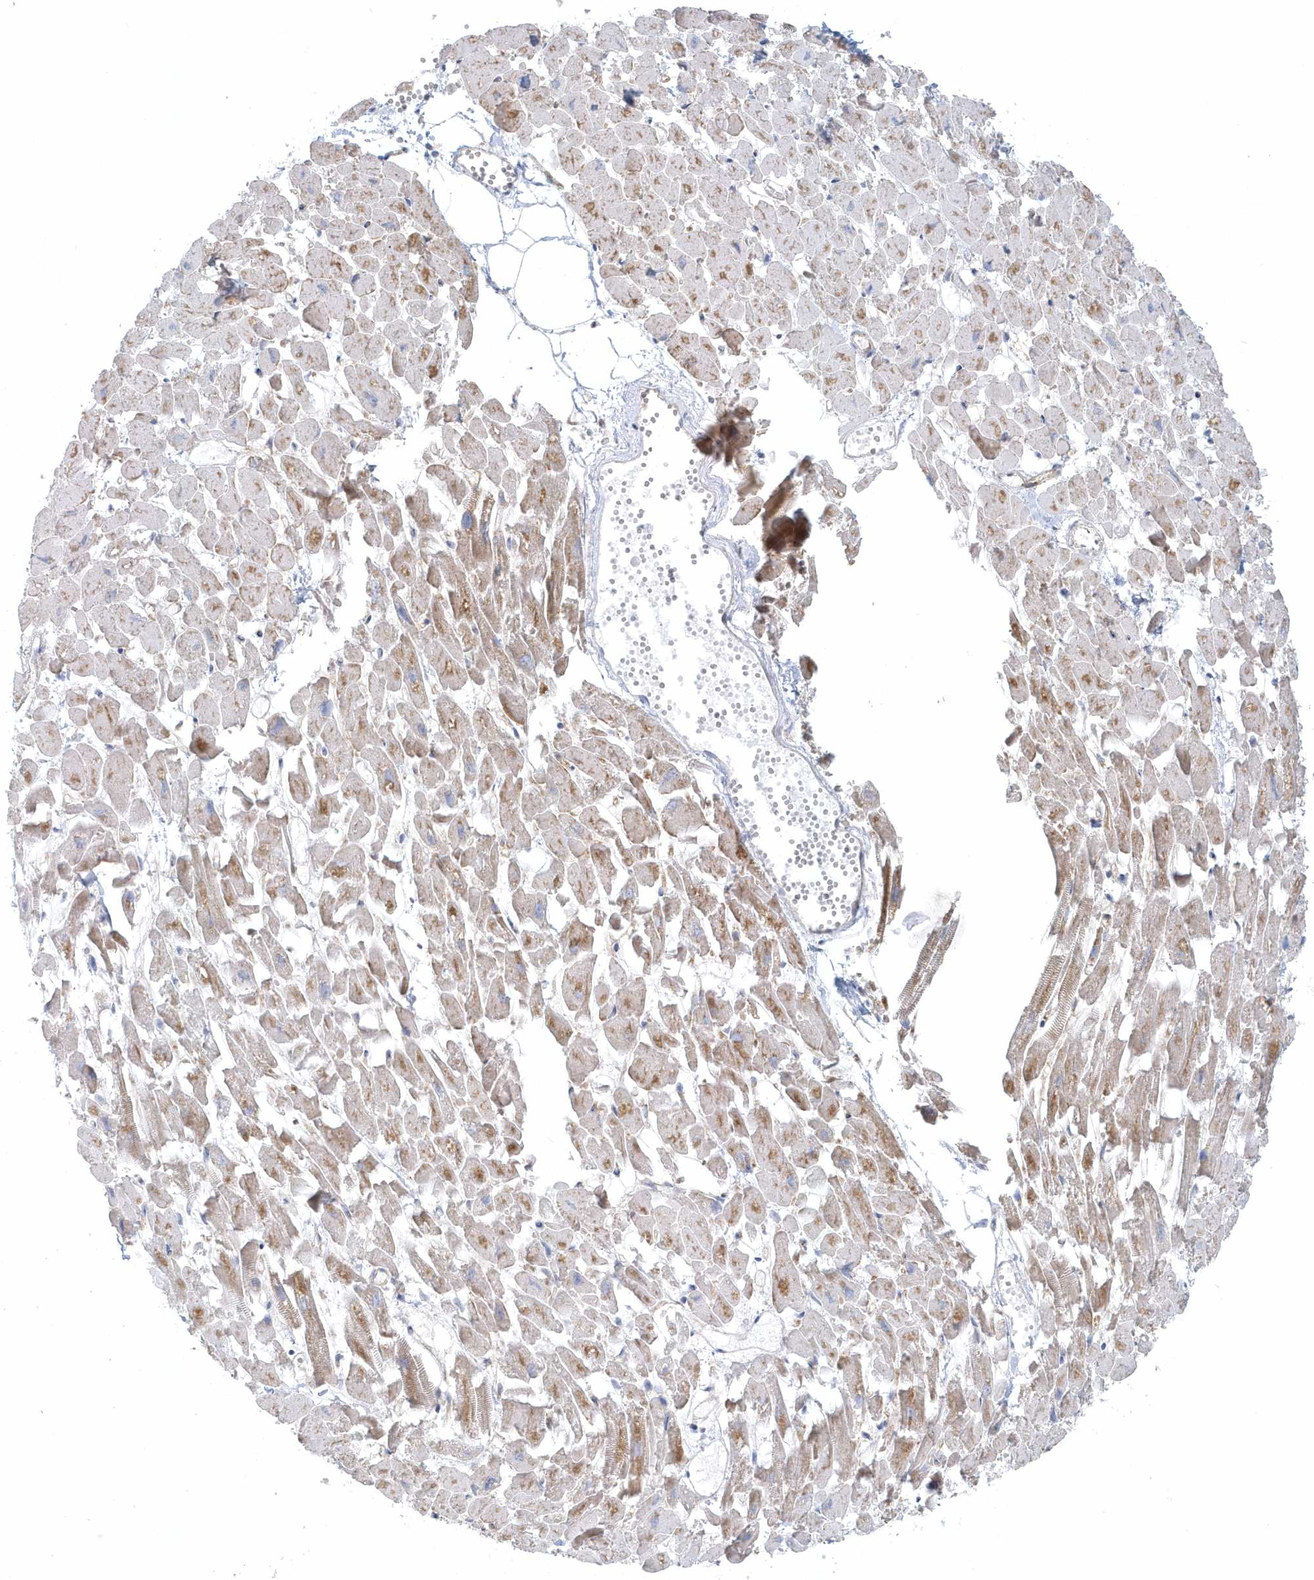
{"staining": {"intensity": "moderate", "quantity": "25%-75%", "location": "cytoplasmic/membranous"}, "tissue": "heart muscle", "cell_type": "Cardiomyocytes", "image_type": "normal", "snomed": [{"axis": "morphology", "description": "Normal tissue, NOS"}, {"axis": "topography", "description": "Heart"}], "caption": "Heart muscle stained with a brown dye exhibits moderate cytoplasmic/membranous positive expression in about 25%-75% of cardiomyocytes.", "gene": "GPR152", "patient": {"sex": "female", "age": 64}}